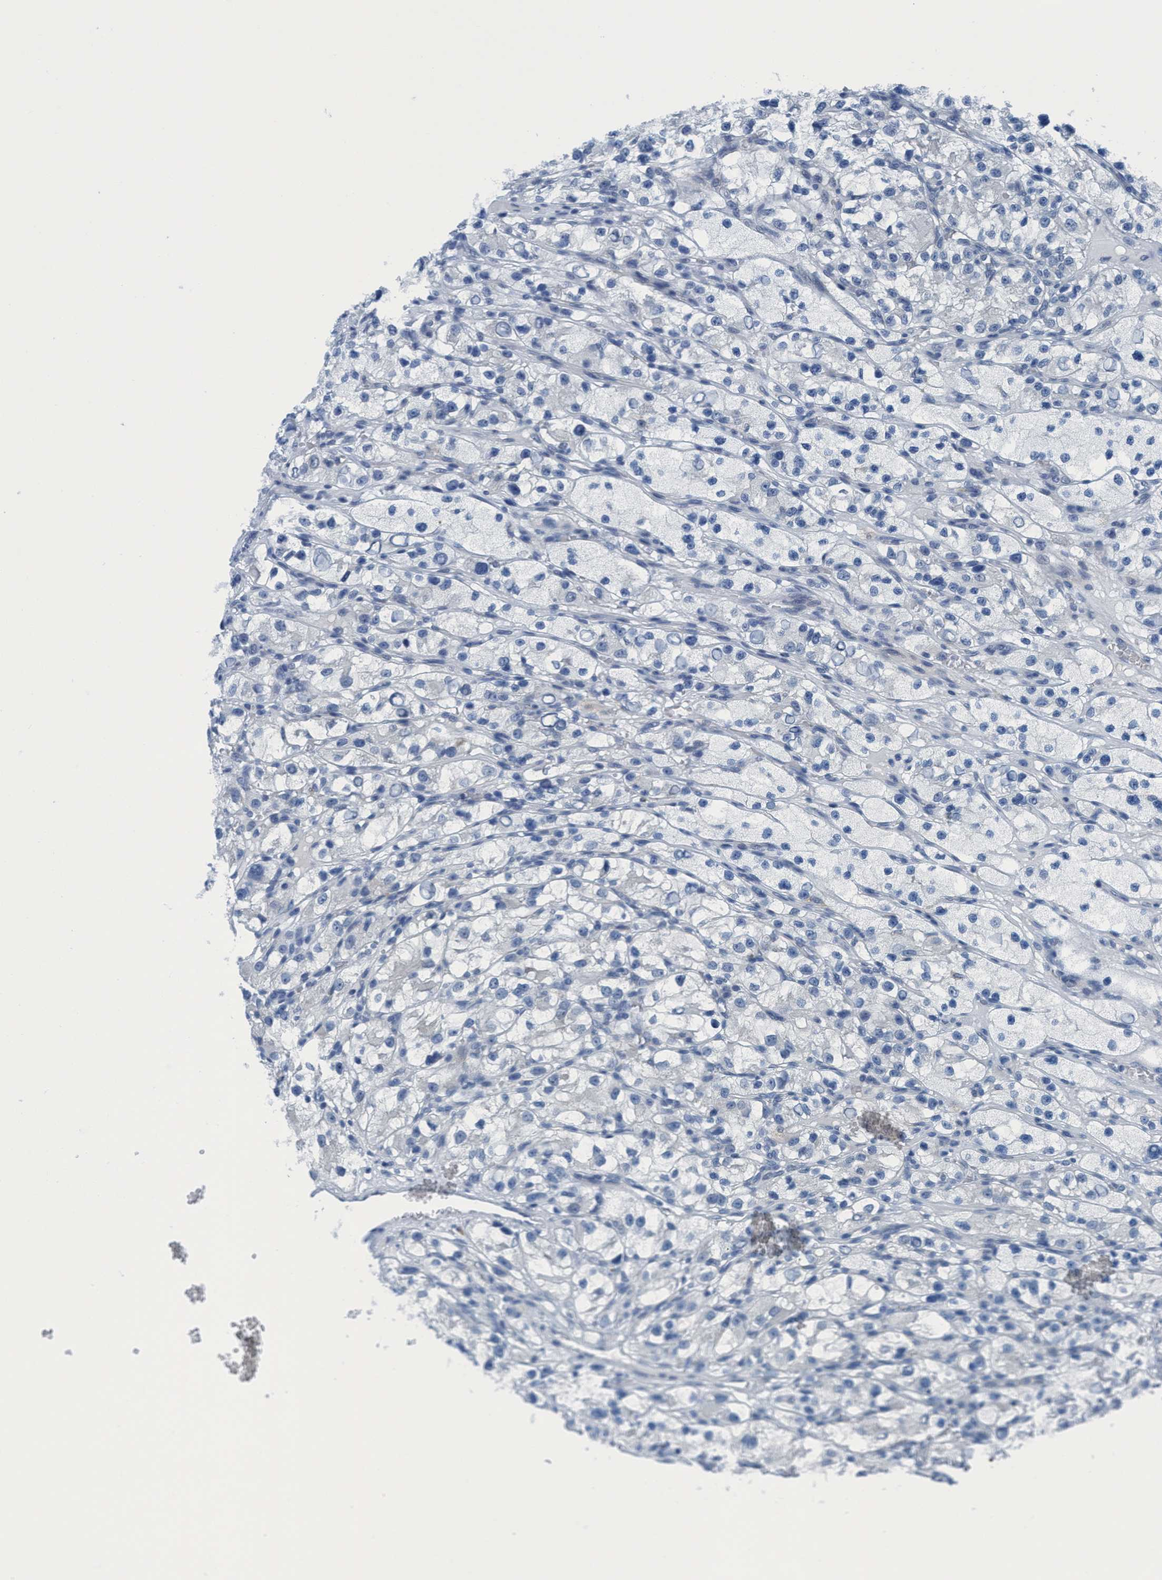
{"staining": {"intensity": "negative", "quantity": "none", "location": "none"}, "tissue": "renal cancer", "cell_type": "Tumor cells", "image_type": "cancer", "snomed": [{"axis": "morphology", "description": "Adenocarcinoma, NOS"}, {"axis": "topography", "description": "Kidney"}], "caption": "IHC histopathology image of neoplastic tissue: human renal adenocarcinoma stained with DAB (3,3'-diaminobenzidine) exhibits no significant protein expression in tumor cells.", "gene": "DNAI1", "patient": {"sex": "female", "age": 57}}